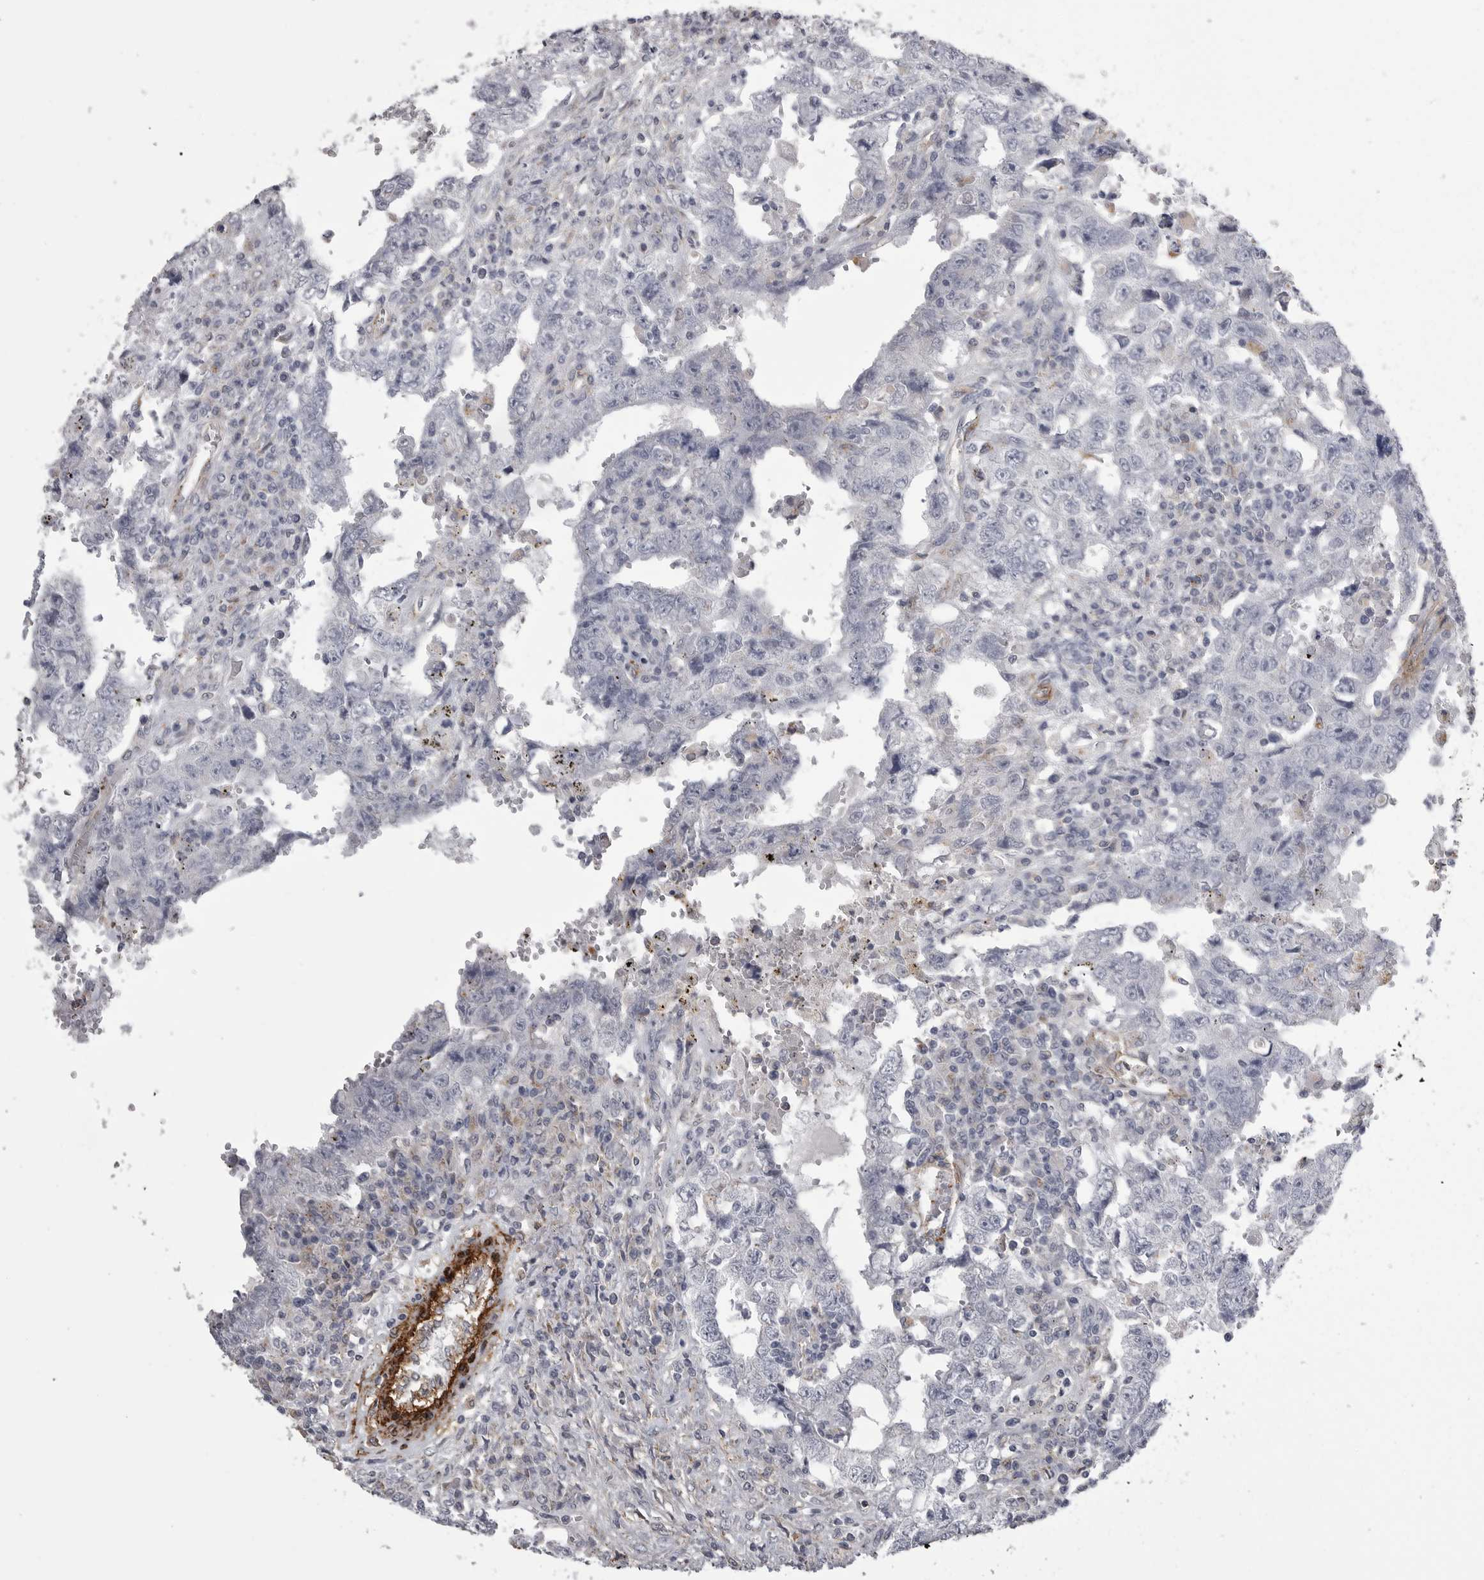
{"staining": {"intensity": "negative", "quantity": "none", "location": "none"}, "tissue": "testis cancer", "cell_type": "Tumor cells", "image_type": "cancer", "snomed": [{"axis": "morphology", "description": "Carcinoma, Embryonal, NOS"}, {"axis": "topography", "description": "Testis"}], "caption": "This is an immunohistochemistry (IHC) histopathology image of human testis cancer (embryonal carcinoma). There is no staining in tumor cells.", "gene": "AOC3", "patient": {"sex": "male", "age": 26}}